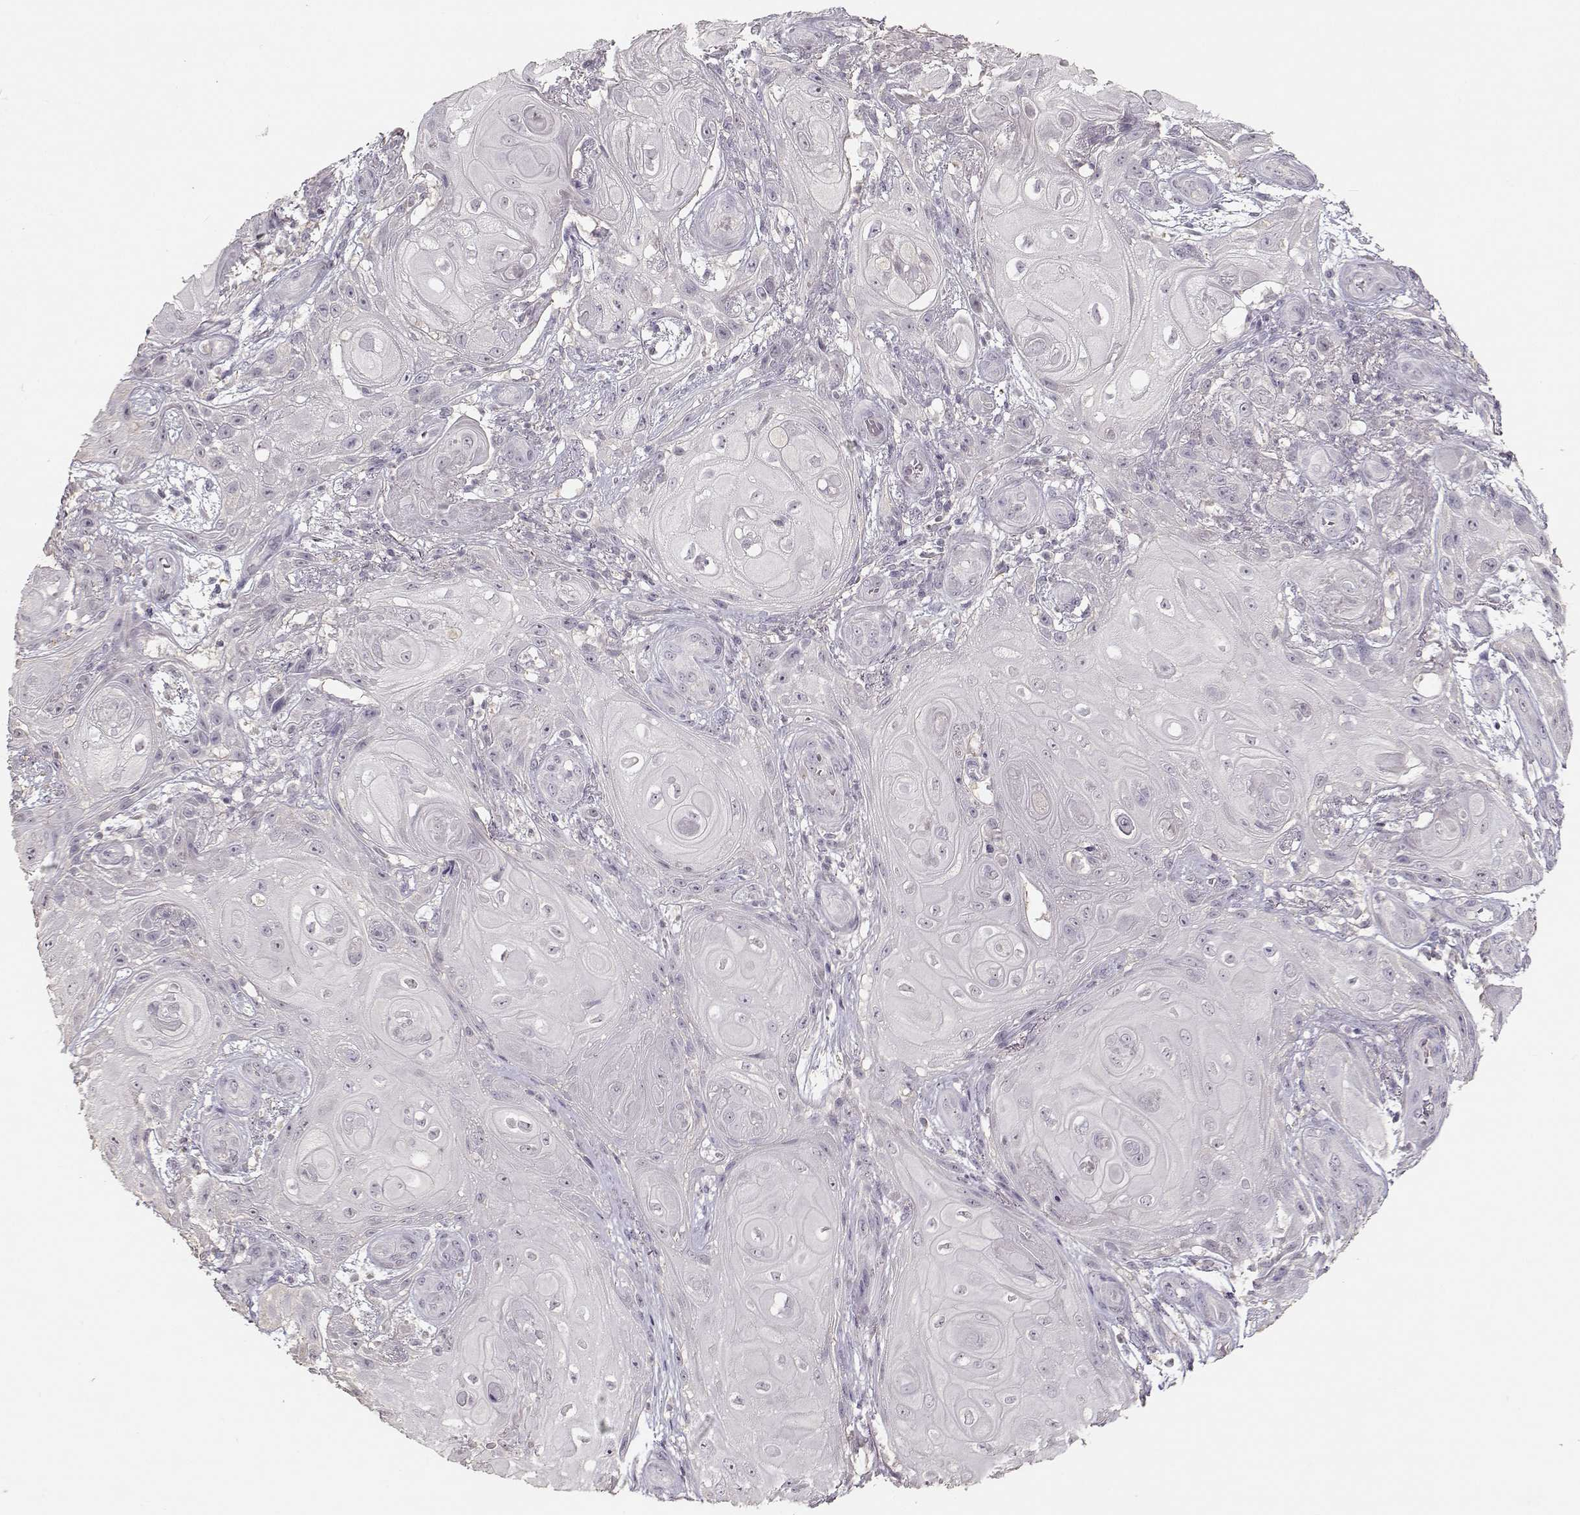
{"staining": {"intensity": "negative", "quantity": "none", "location": "none"}, "tissue": "skin cancer", "cell_type": "Tumor cells", "image_type": "cancer", "snomed": [{"axis": "morphology", "description": "Squamous cell carcinoma, NOS"}, {"axis": "topography", "description": "Skin"}], "caption": "Immunohistochemical staining of human skin squamous cell carcinoma demonstrates no significant positivity in tumor cells. (Stains: DAB (3,3'-diaminobenzidine) immunohistochemistry (IHC) with hematoxylin counter stain, Microscopy: brightfield microscopy at high magnification).", "gene": "UROC1", "patient": {"sex": "male", "age": 62}}